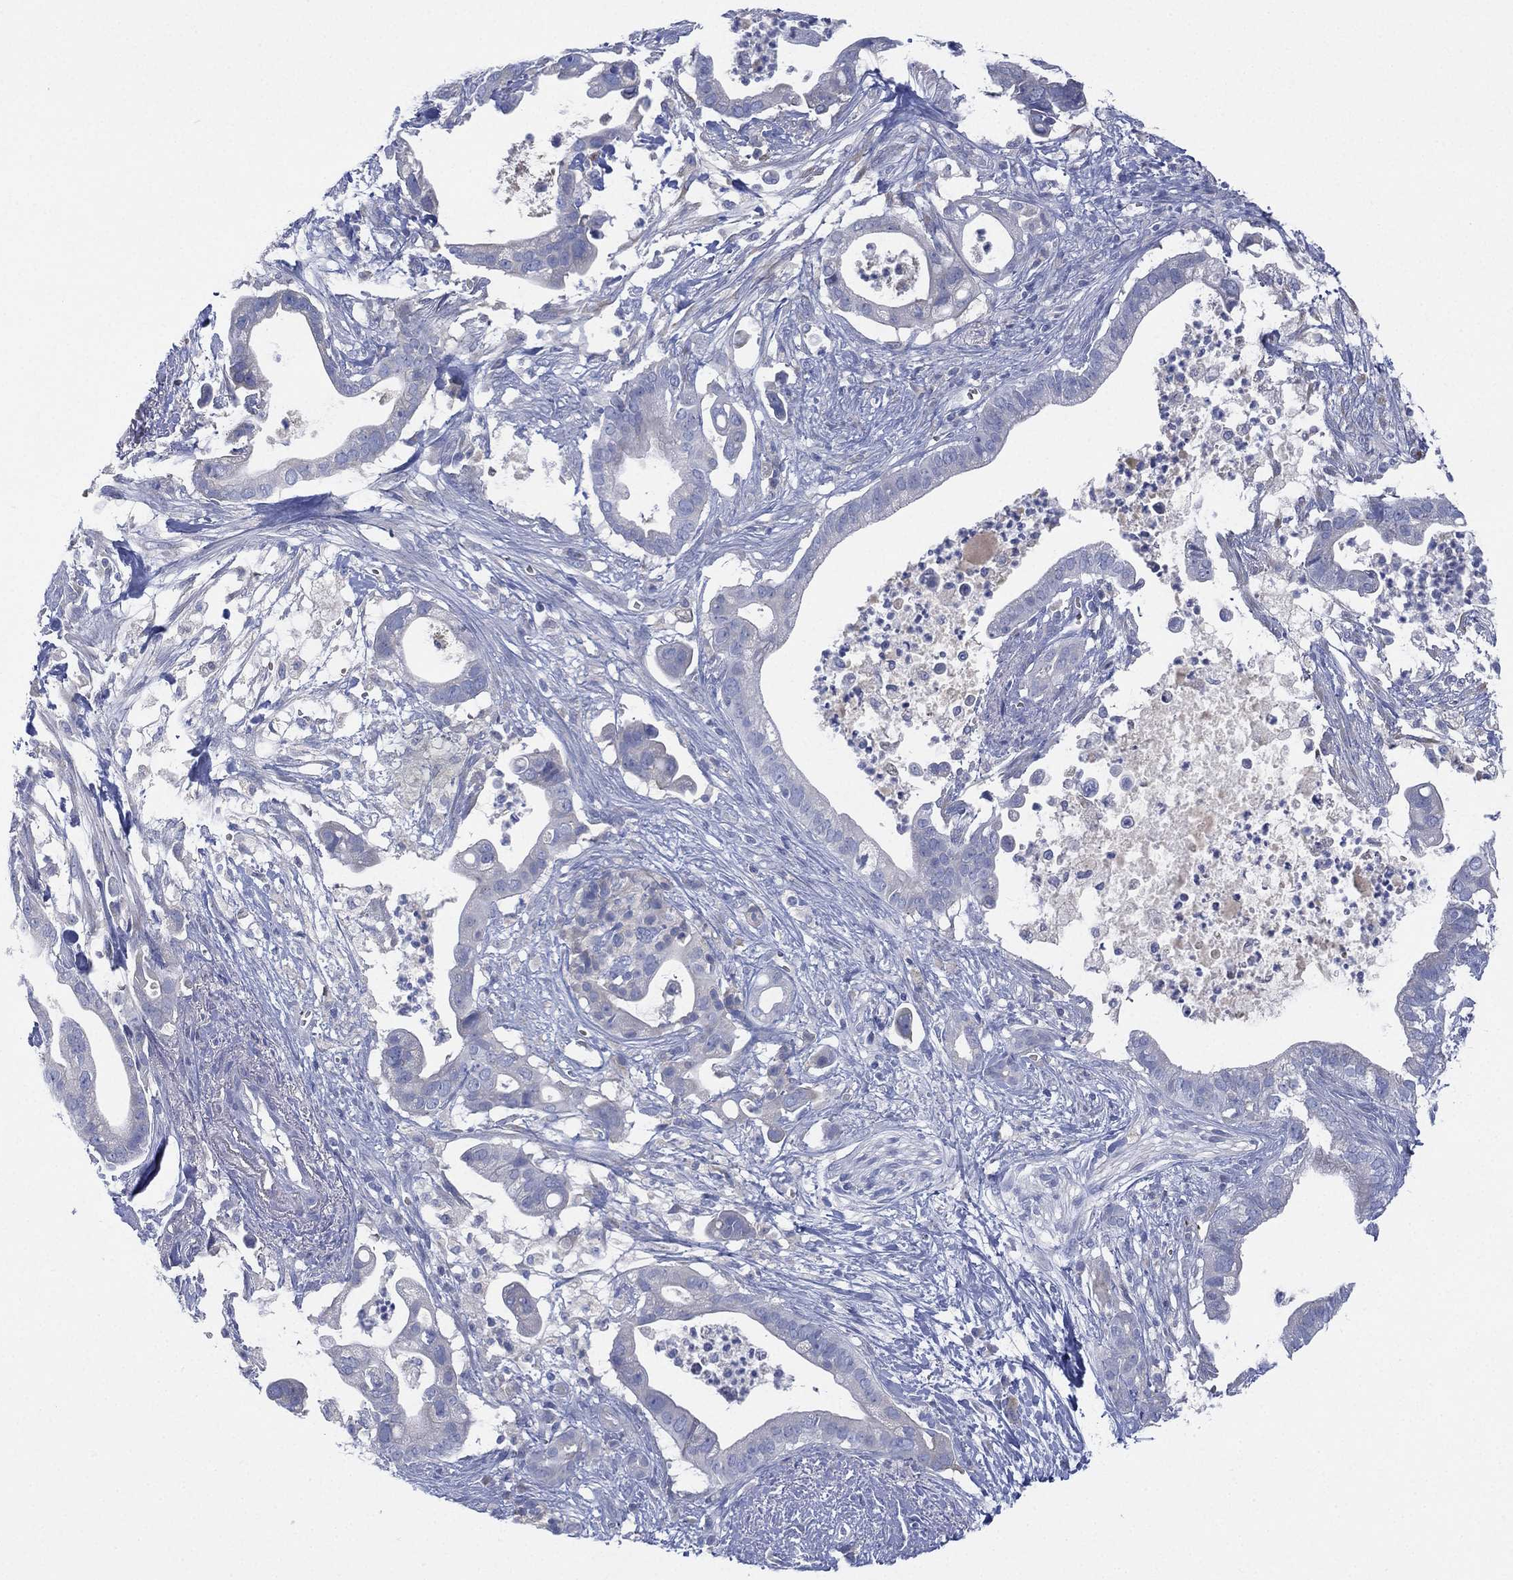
{"staining": {"intensity": "negative", "quantity": "none", "location": "none"}, "tissue": "pancreatic cancer", "cell_type": "Tumor cells", "image_type": "cancer", "snomed": [{"axis": "morphology", "description": "Adenocarcinoma, NOS"}, {"axis": "topography", "description": "Pancreas"}], "caption": "There is no significant staining in tumor cells of pancreatic cancer (adenocarcinoma).", "gene": "CYP2D6", "patient": {"sex": "male", "age": 61}}